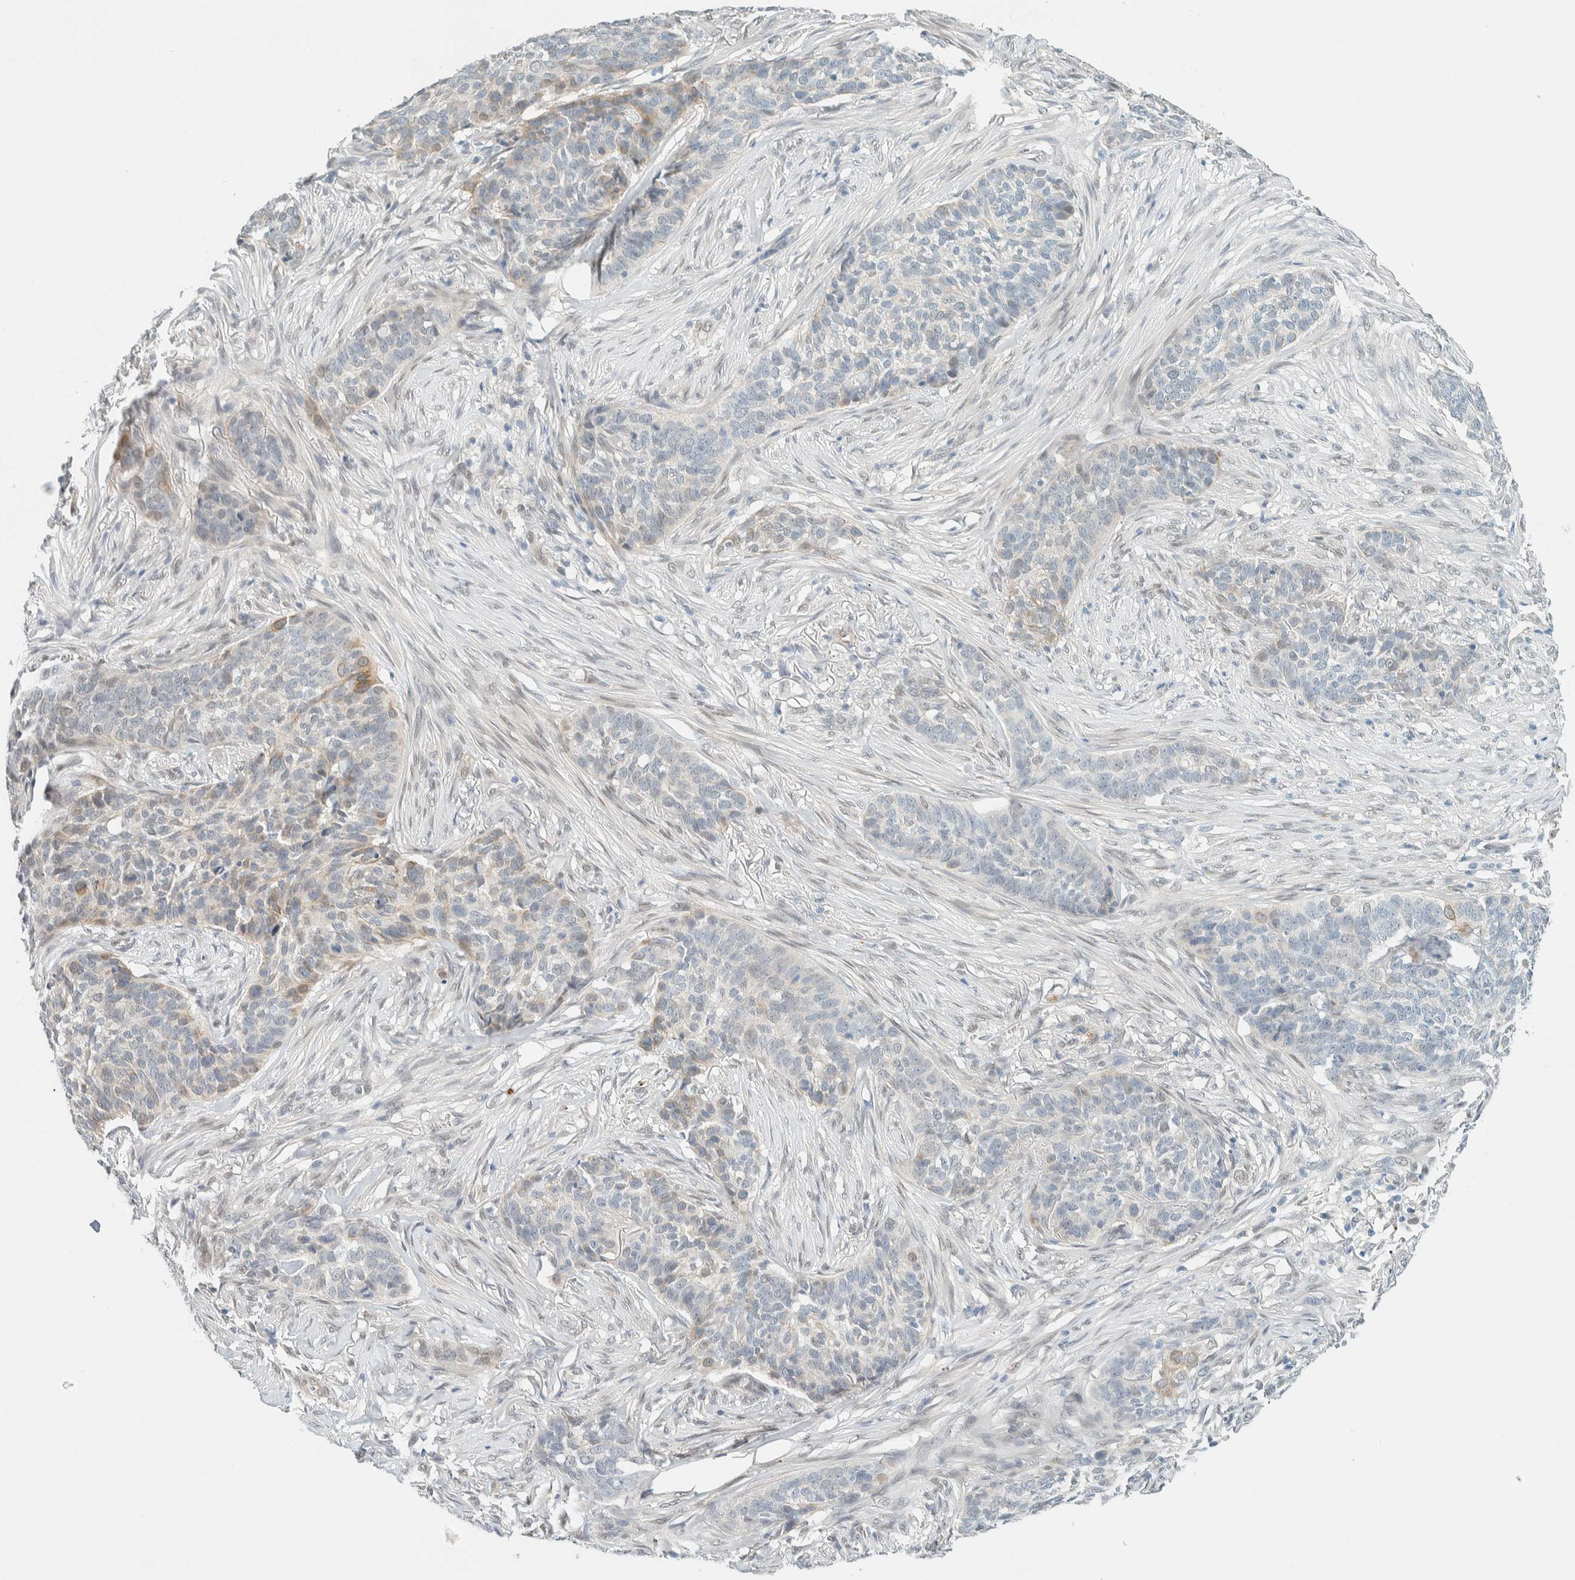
{"staining": {"intensity": "moderate", "quantity": "<25%", "location": "cytoplasmic/membranous"}, "tissue": "skin cancer", "cell_type": "Tumor cells", "image_type": "cancer", "snomed": [{"axis": "morphology", "description": "Basal cell carcinoma"}, {"axis": "topography", "description": "Skin"}], "caption": "Tumor cells exhibit low levels of moderate cytoplasmic/membranous staining in approximately <25% of cells in basal cell carcinoma (skin).", "gene": "TSTD2", "patient": {"sex": "male", "age": 85}}